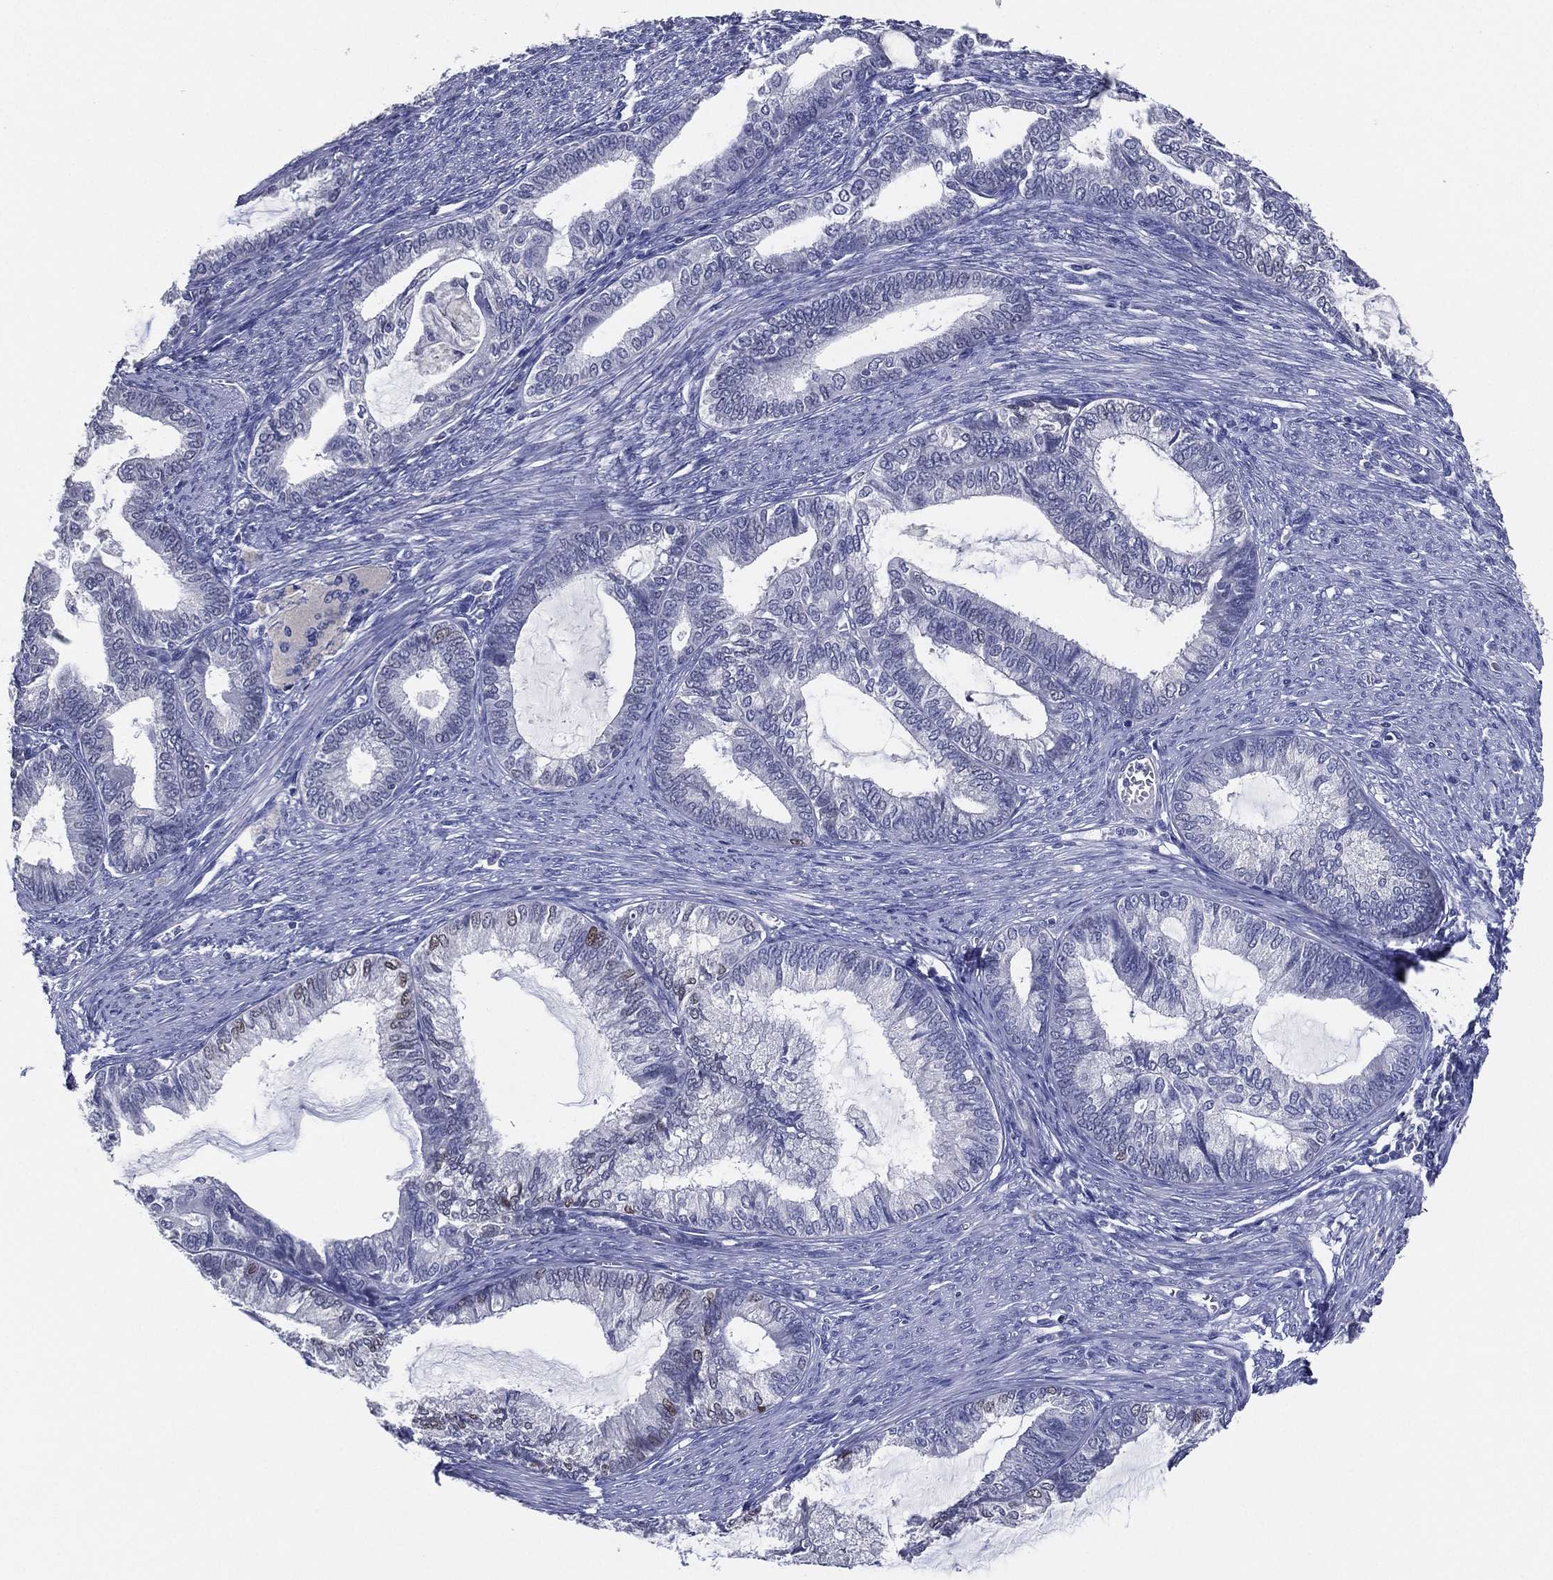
{"staining": {"intensity": "weak", "quantity": "<25%", "location": "nuclear"}, "tissue": "endometrial cancer", "cell_type": "Tumor cells", "image_type": "cancer", "snomed": [{"axis": "morphology", "description": "Adenocarcinoma, NOS"}, {"axis": "topography", "description": "Endometrium"}], "caption": "Immunohistochemical staining of adenocarcinoma (endometrial) displays no significant positivity in tumor cells. (DAB (3,3'-diaminobenzidine) immunohistochemistry, high magnification).", "gene": "TFAP2A", "patient": {"sex": "female", "age": 86}}